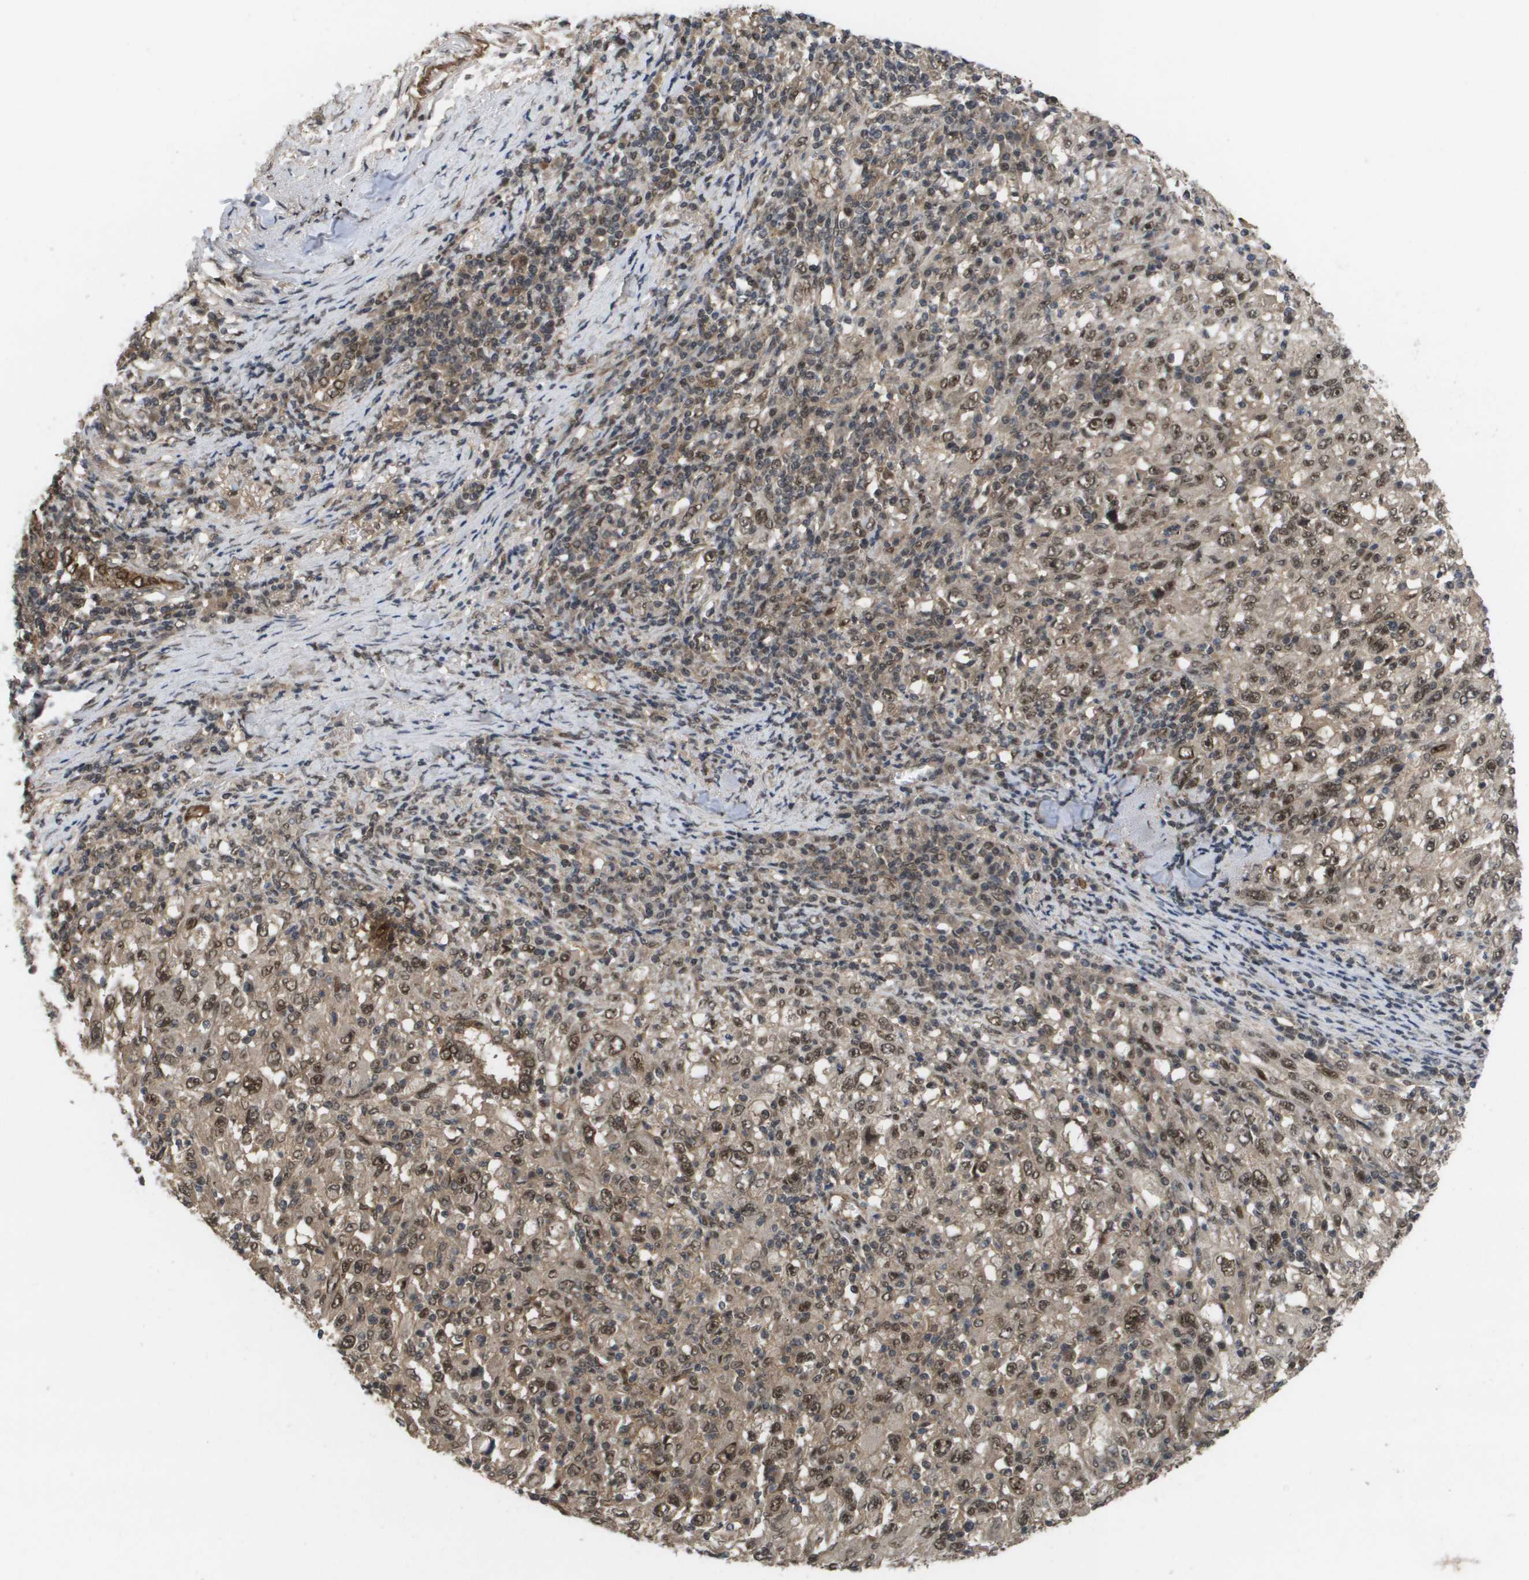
{"staining": {"intensity": "moderate", "quantity": ">75%", "location": "cytoplasmic/membranous,nuclear"}, "tissue": "melanoma", "cell_type": "Tumor cells", "image_type": "cancer", "snomed": [{"axis": "morphology", "description": "Malignant melanoma, Metastatic site"}, {"axis": "topography", "description": "Skin"}], "caption": "A histopathology image of melanoma stained for a protein displays moderate cytoplasmic/membranous and nuclear brown staining in tumor cells.", "gene": "AMBRA1", "patient": {"sex": "female", "age": 56}}